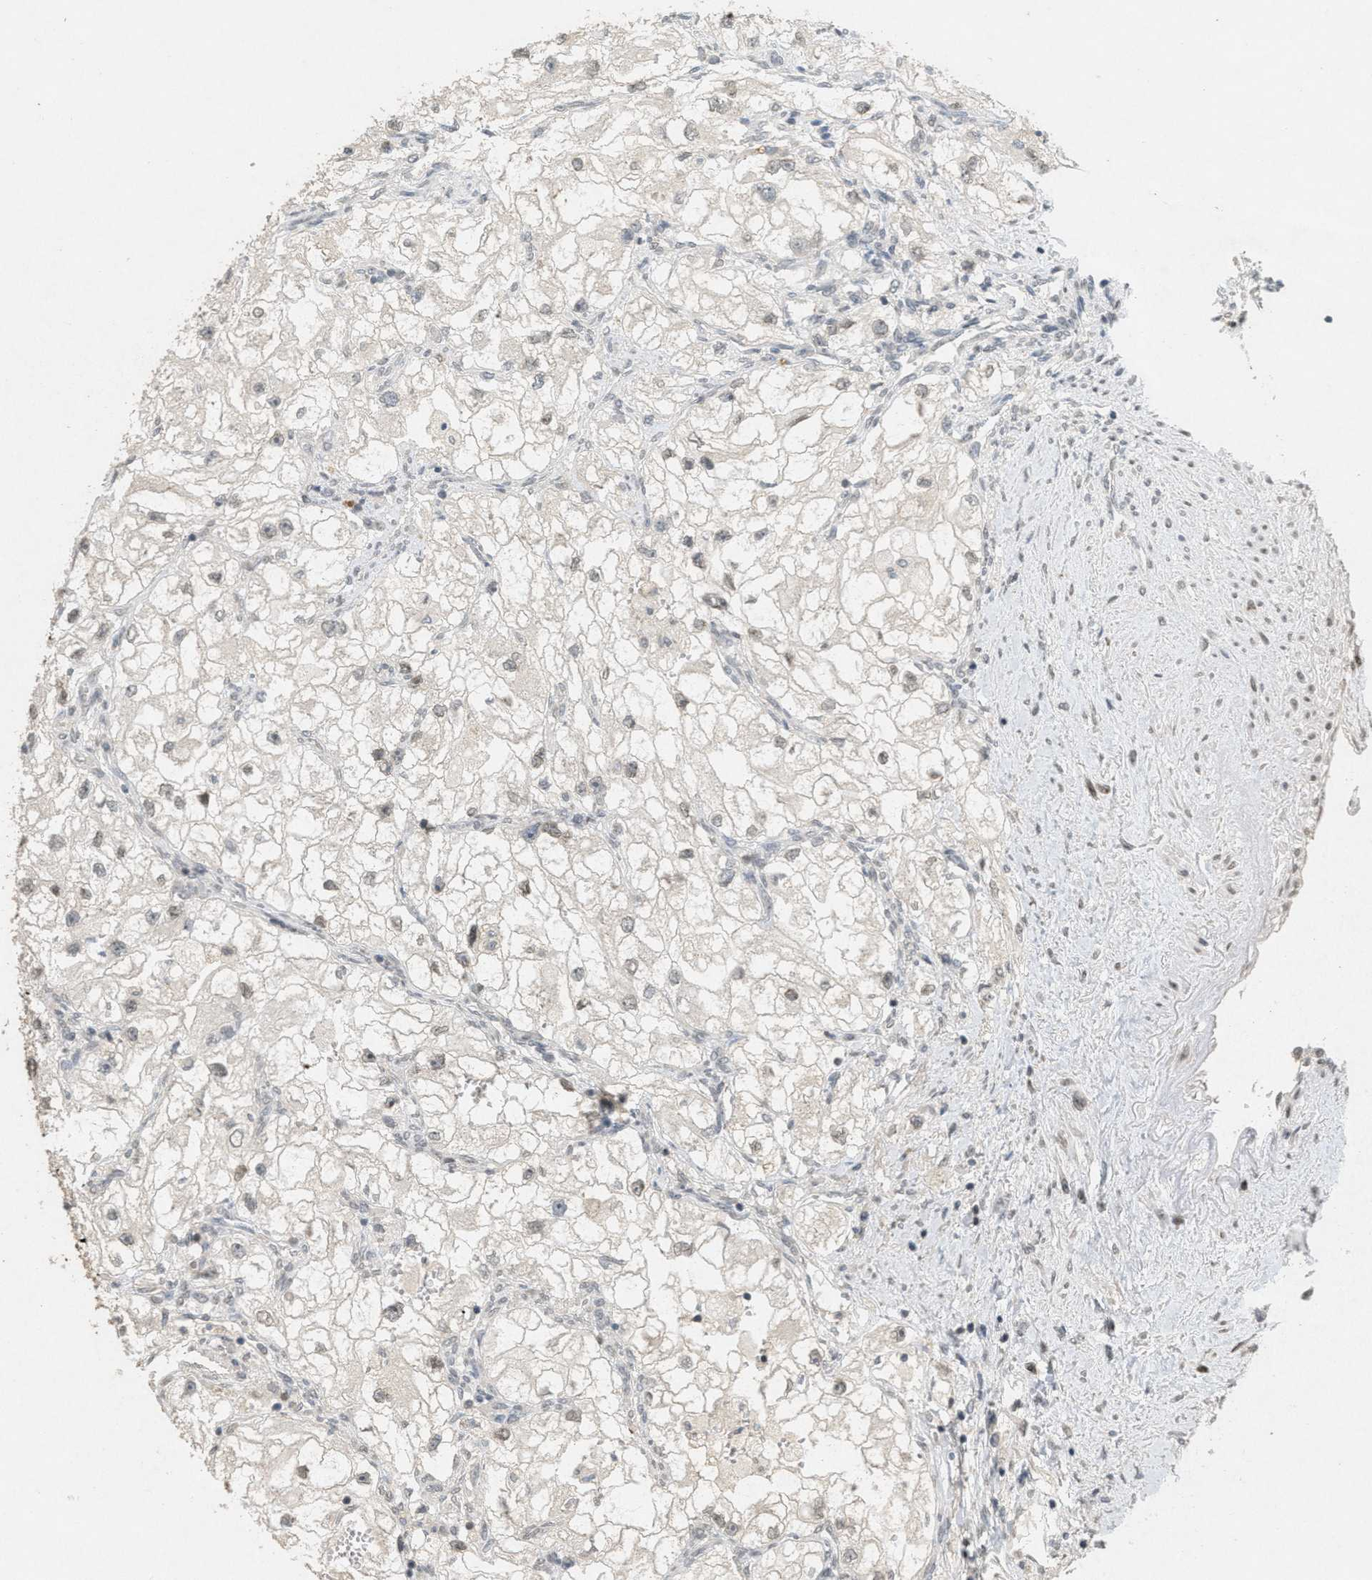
{"staining": {"intensity": "weak", "quantity": "25%-75%", "location": "nuclear"}, "tissue": "renal cancer", "cell_type": "Tumor cells", "image_type": "cancer", "snomed": [{"axis": "morphology", "description": "Adenocarcinoma, NOS"}, {"axis": "topography", "description": "Kidney"}], "caption": "IHC histopathology image of neoplastic tissue: renal cancer (adenocarcinoma) stained using immunohistochemistry (IHC) shows low levels of weak protein expression localized specifically in the nuclear of tumor cells, appearing as a nuclear brown color.", "gene": "ABHD6", "patient": {"sex": "female", "age": 70}}